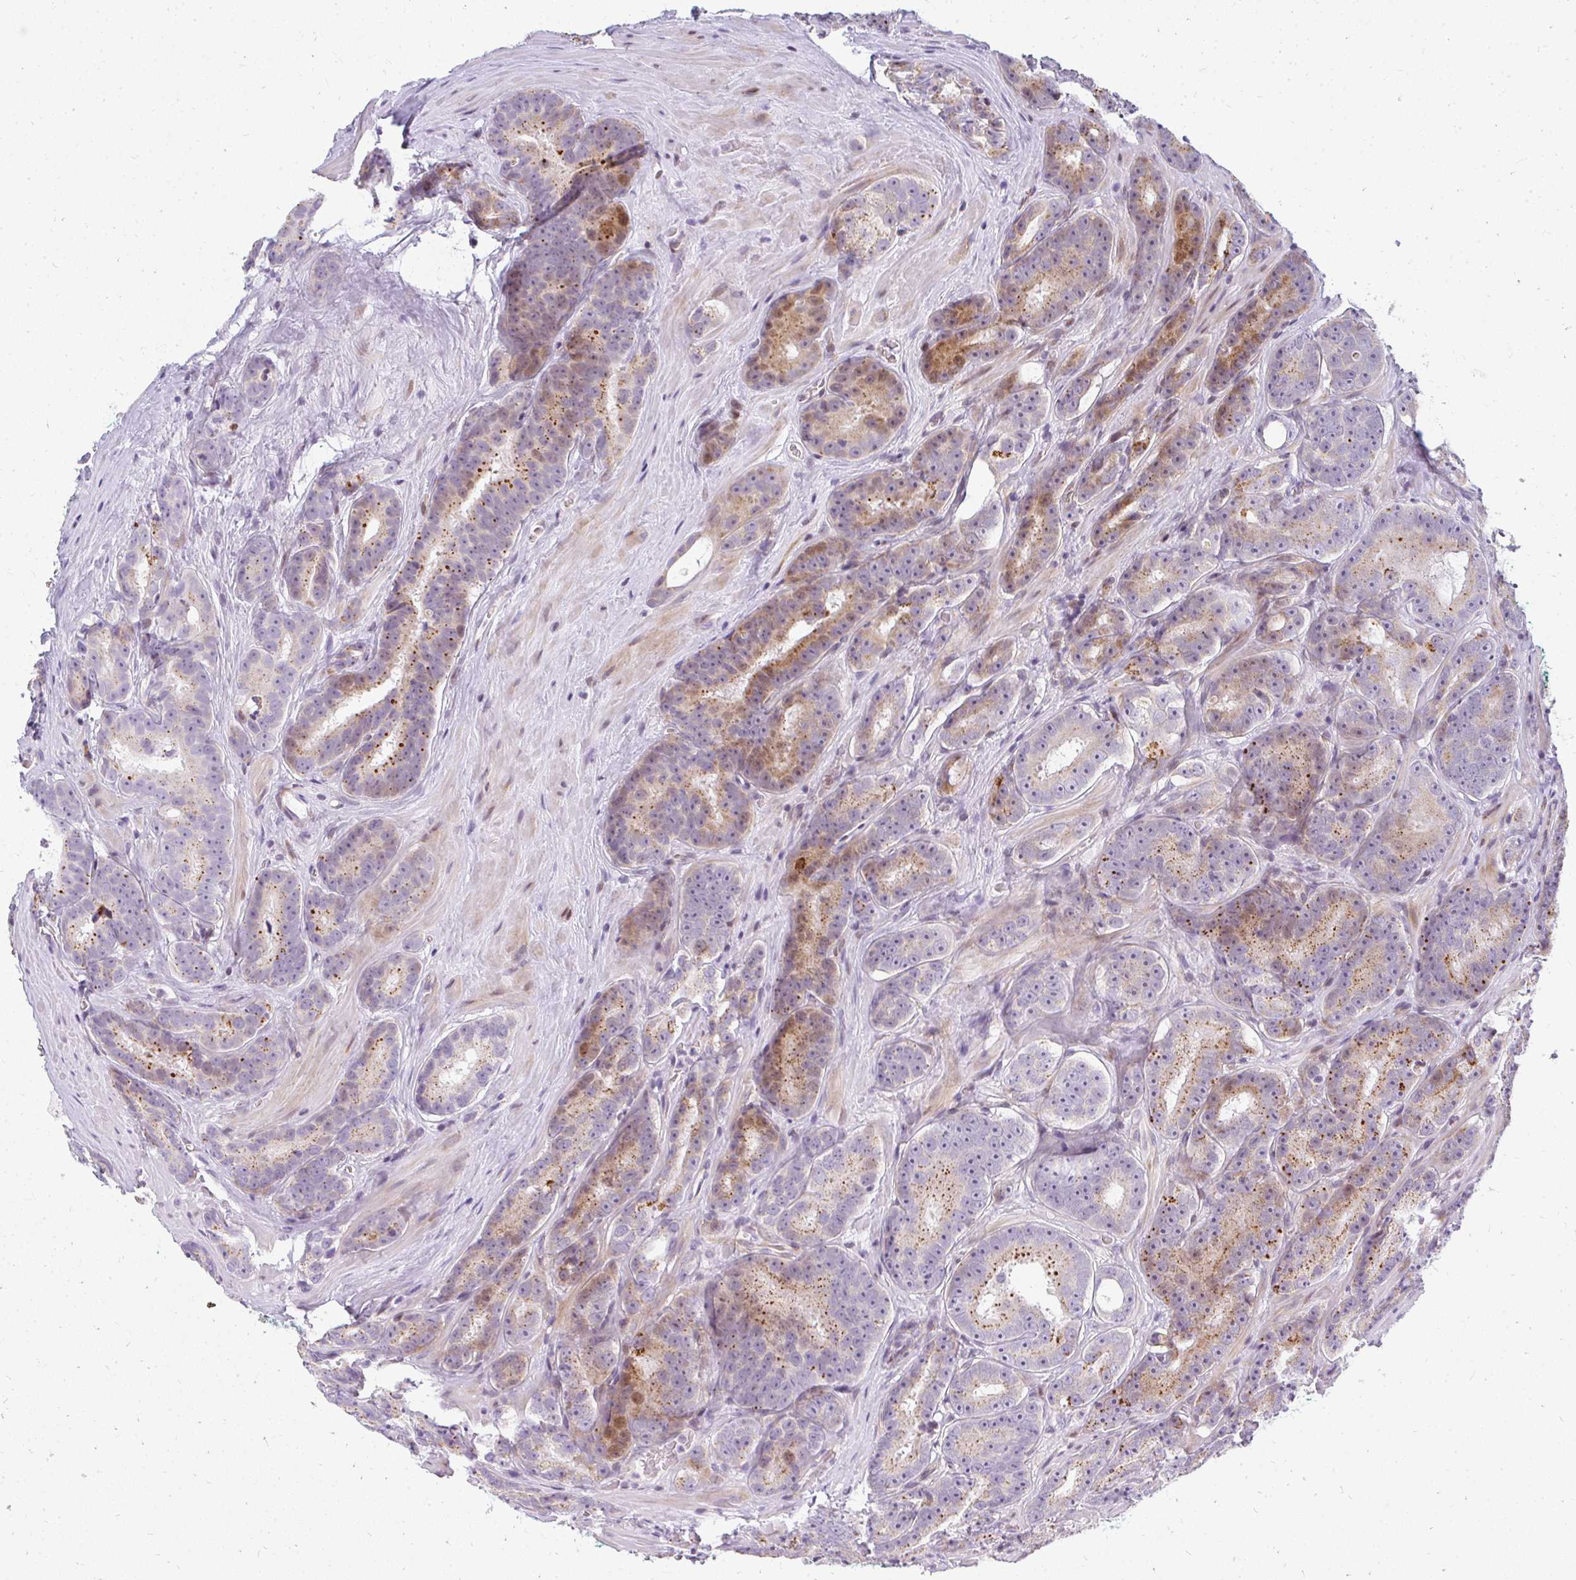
{"staining": {"intensity": "moderate", "quantity": "25%-75%", "location": "cytoplasmic/membranous"}, "tissue": "prostate cancer", "cell_type": "Tumor cells", "image_type": "cancer", "snomed": [{"axis": "morphology", "description": "Adenocarcinoma, Low grade"}, {"axis": "topography", "description": "Prostate"}], "caption": "Immunohistochemical staining of prostate cancer (low-grade adenocarcinoma) displays moderate cytoplasmic/membranous protein expression in about 25%-75% of tumor cells. (DAB (3,3'-diaminobenzidine) IHC with brightfield microscopy, high magnification).", "gene": "PLA2G5", "patient": {"sex": "male", "age": 62}}